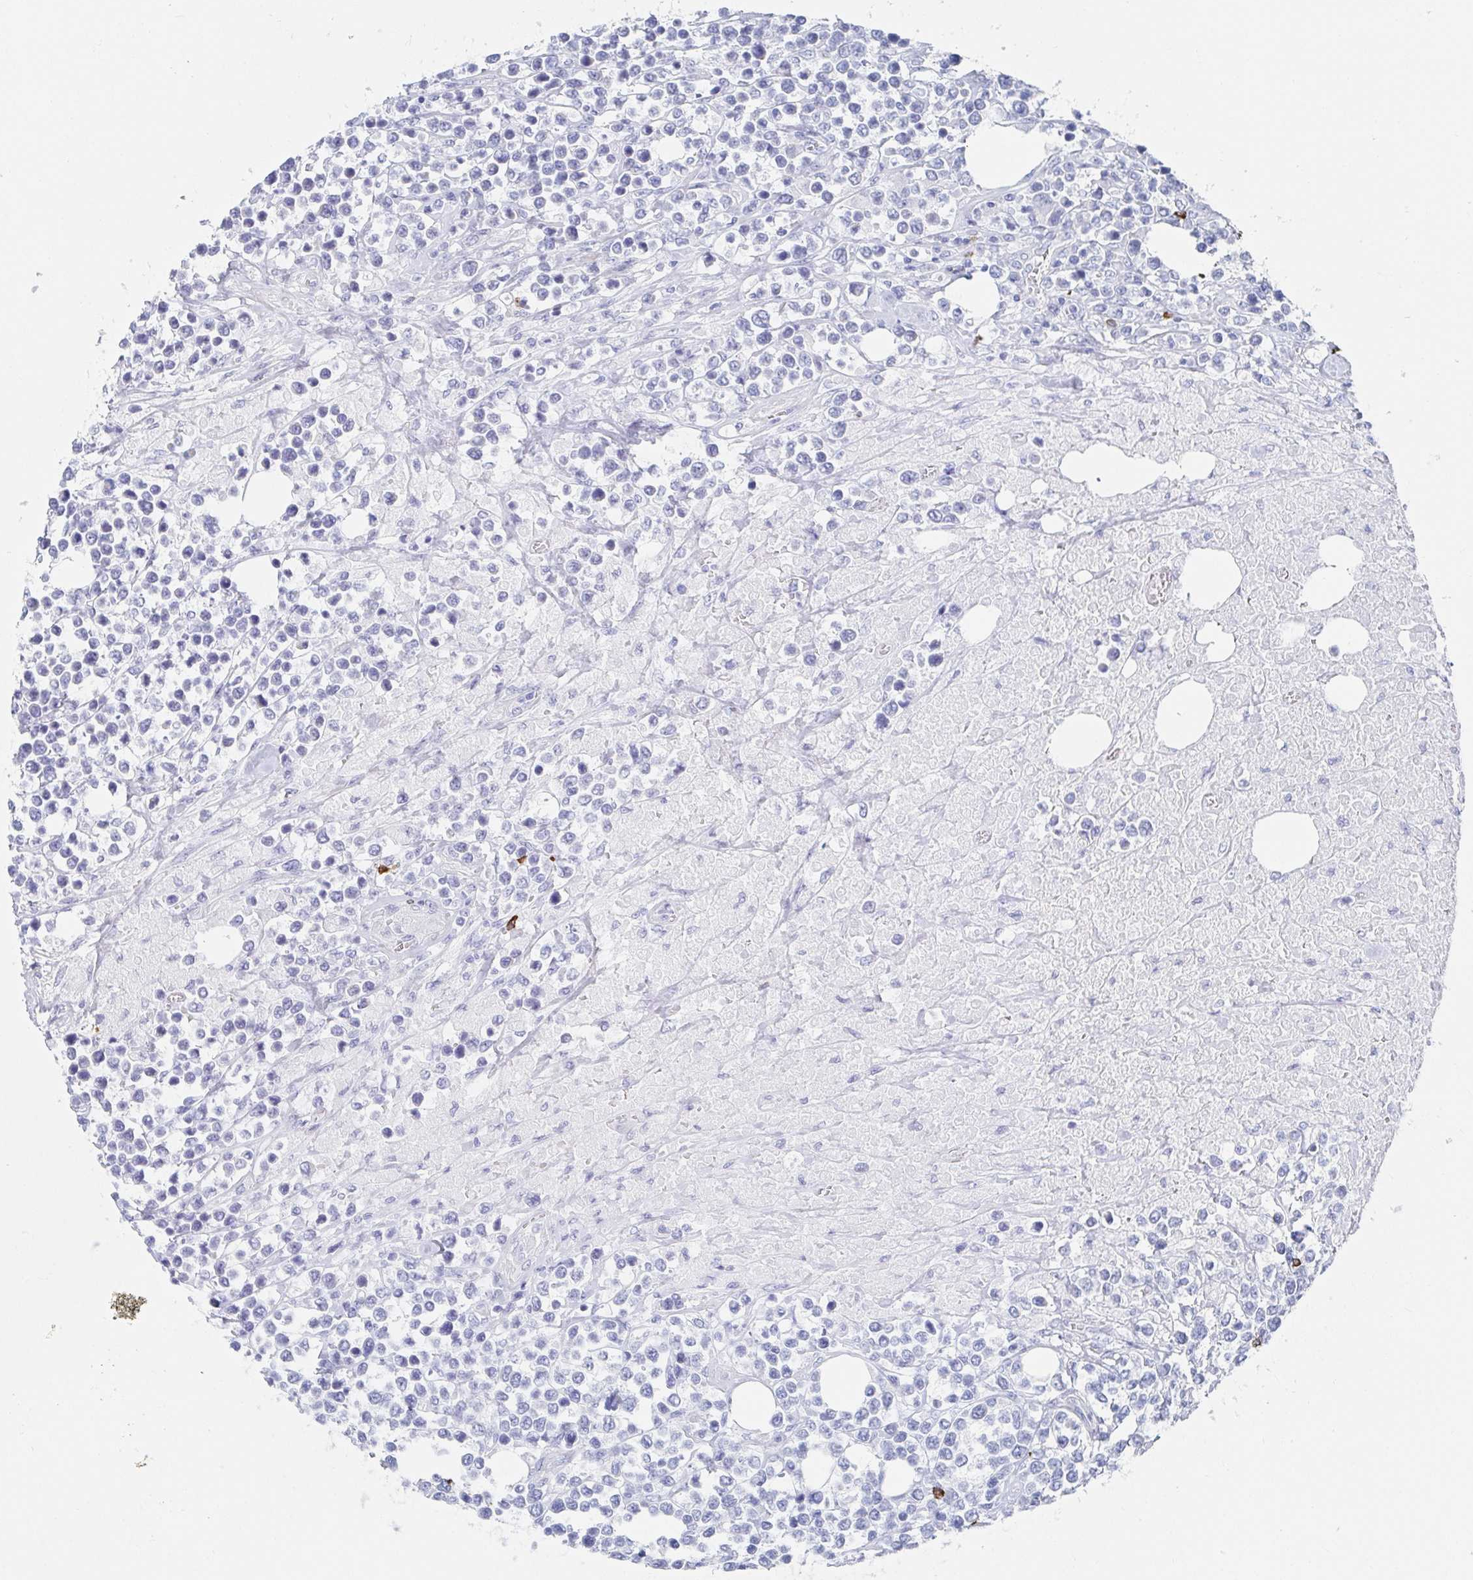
{"staining": {"intensity": "negative", "quantity": "none", "location": "none"}, "tissue": "lymphoma", "cell_type": "Tumor cells", "image_type": "cancer", "snomed": [{"axis": "morphology", "description": "Malignant lymphoma, non-Hodgkin's type, High grade"}, {"axis": "topography", "description": "Soft tissue"}], "caption": "Immunohistochemistry (IHC) photomicrograph of human malignant lymphoma, non-Hodgkin's type (high-grade) stained for a protein (brown), which displays no positivity in tumor cells.", "gene": "PACSIN1", "patient": {"sex": "female", "age": 56}}